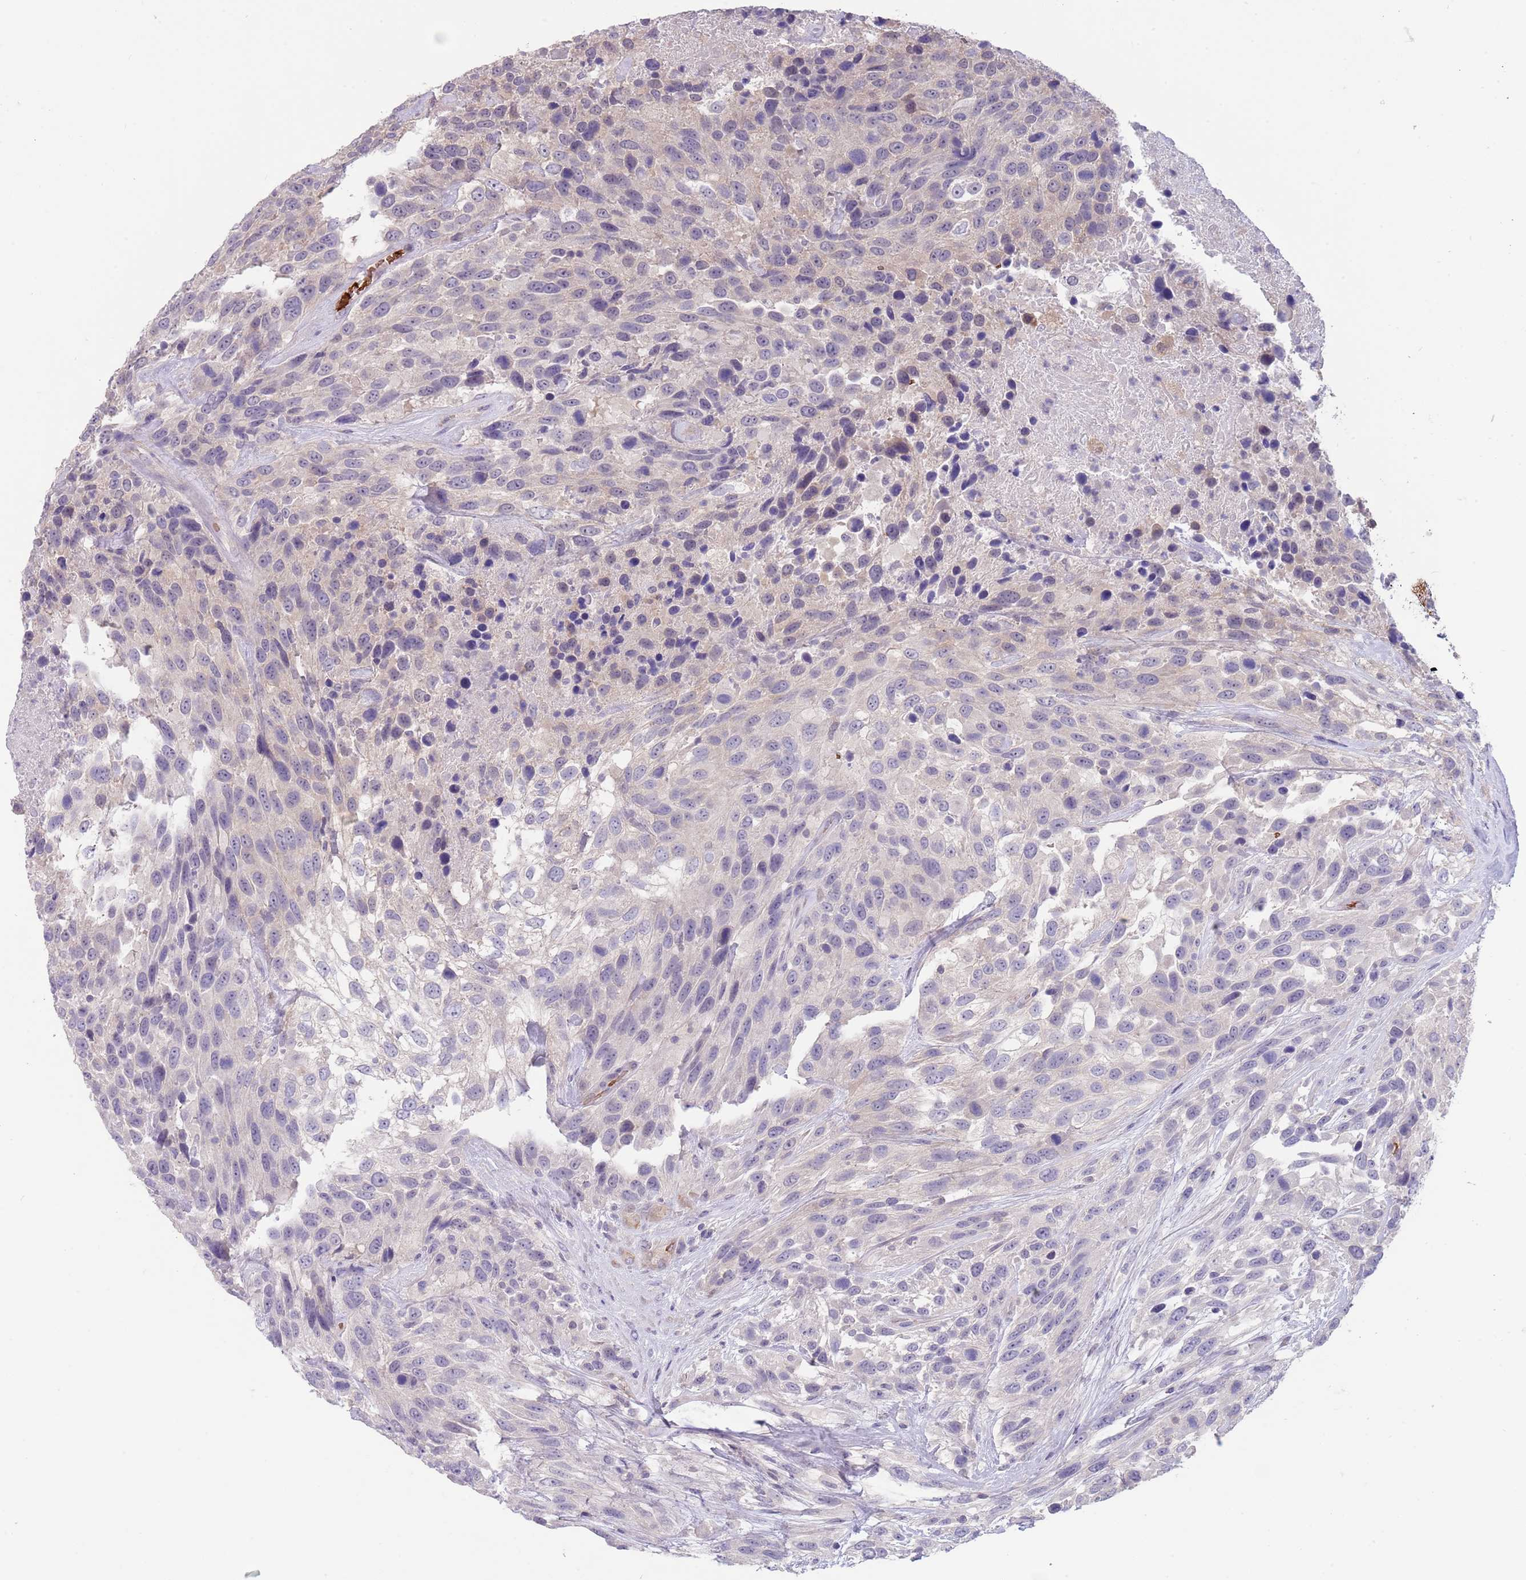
{"staining": {"intensity": "weak", "quantity": "<25%", "location": "cytoplasmic/membranous"}, "tissue": "urothelial cancer", "cell_type": "Tumor cells", "image_type": "cancer", "snomed": [{"axis": "morphology", "description": "Urothelial carcinoma, High grade"}, {"axis": "topography", "description": "Urinary bladder"}], "caption": "A histopathology image of urothelial cancer stained for a protein displays no brown staining in tumor cells. (Brightfield microscopy of DAB IHC at high magnification).", "gene": "ZNF14", "patient": {"sex": "female", "age": 70}}